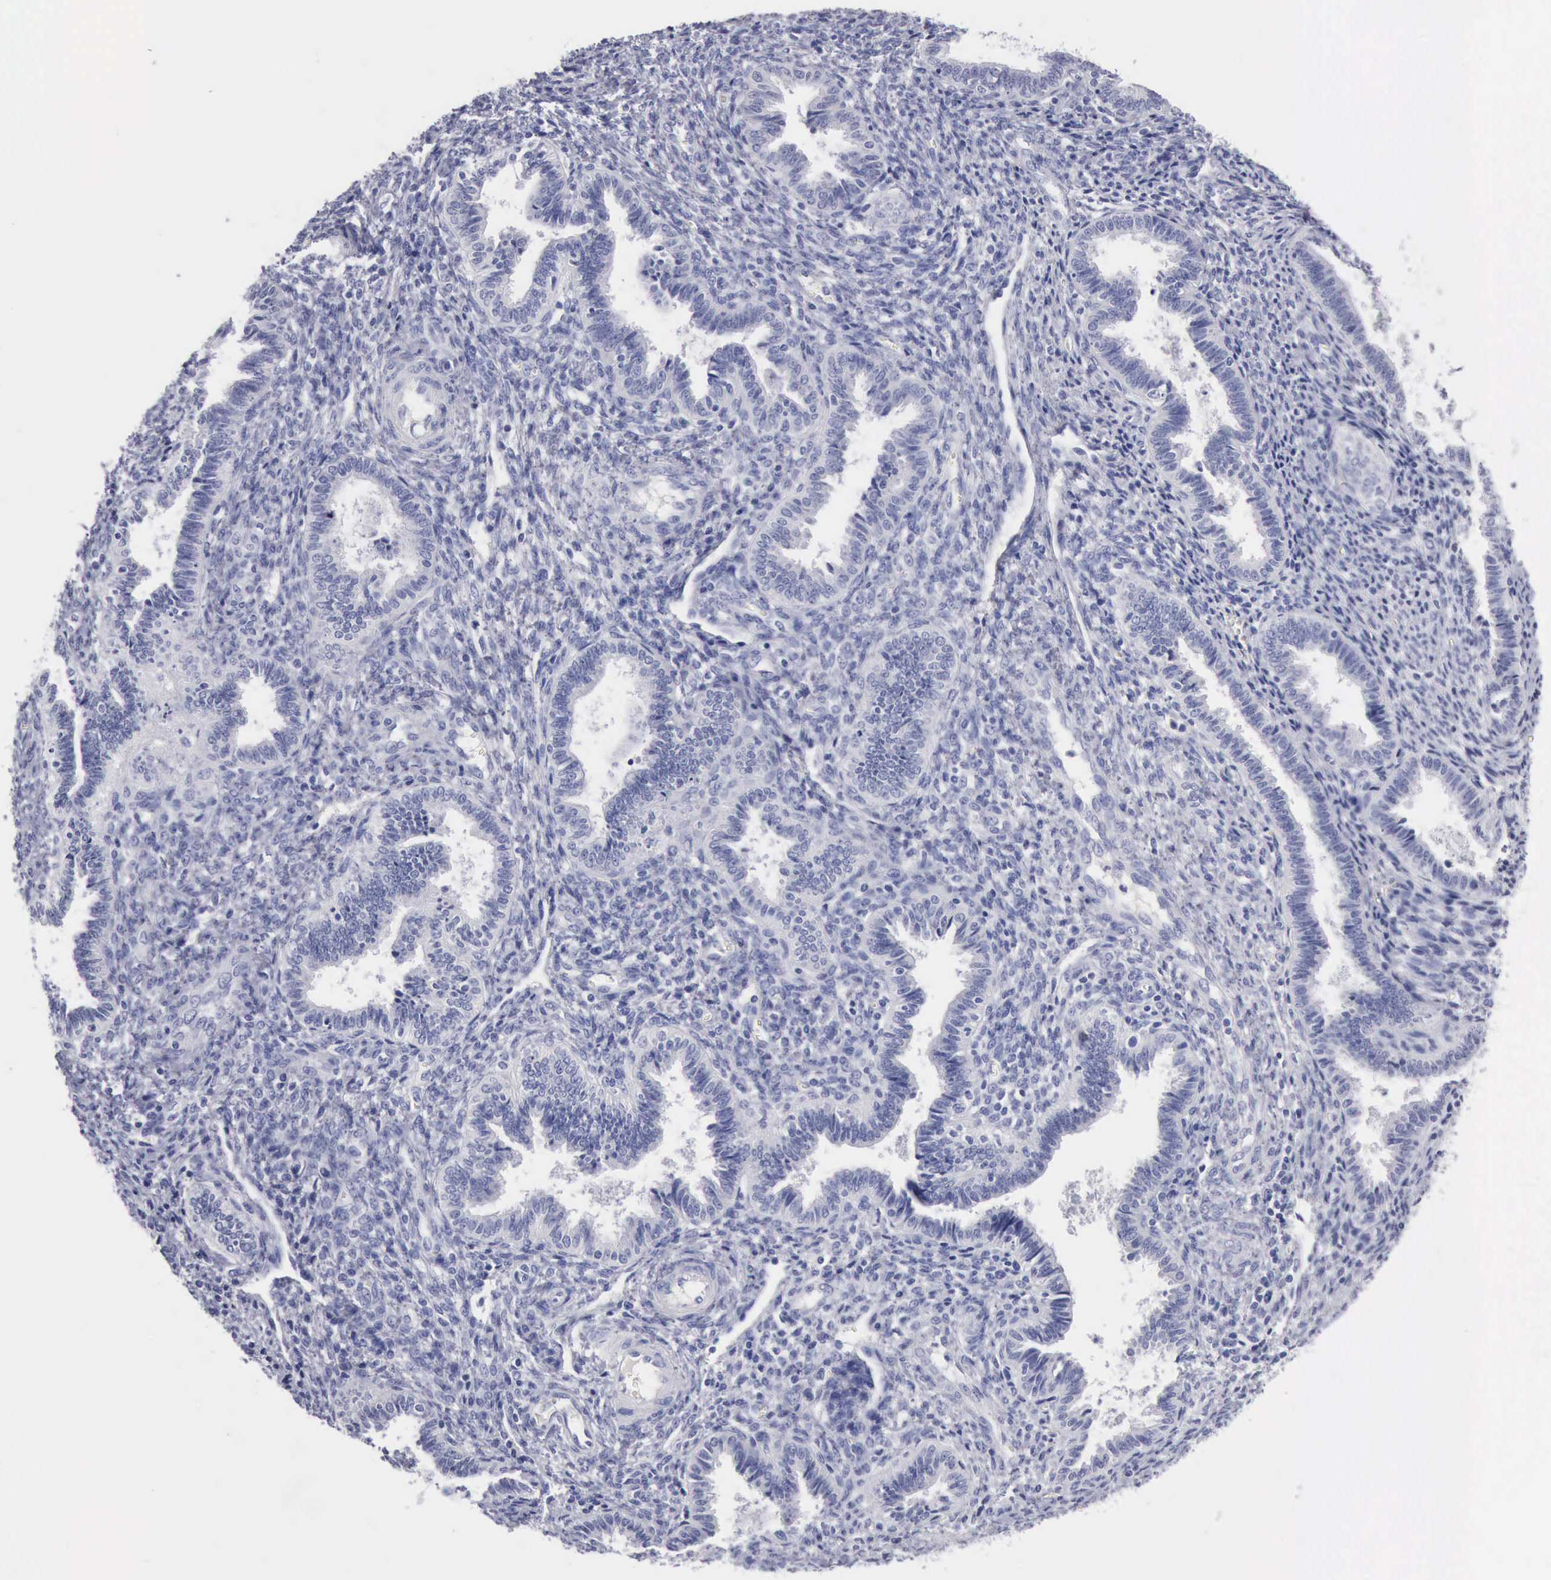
{"staining": {"intensity": "negative", "quantity": "none", "location": "none"}, "tissue": "endometrium", "cell_type": "Cells in endometrial stroma", "image_type": "normal", "snomed": [{"axis": "morphology", "description": "Normal tissue, NOS"}, {"axis": "topography", "description": "Endometrium"}], "caption": "This is an IHC micrograph of benign endometrium. There is no expression in cells in endometrial stroma.", "gene": "CYP19A1", "patient": {"sex": "female", "age": 36}}